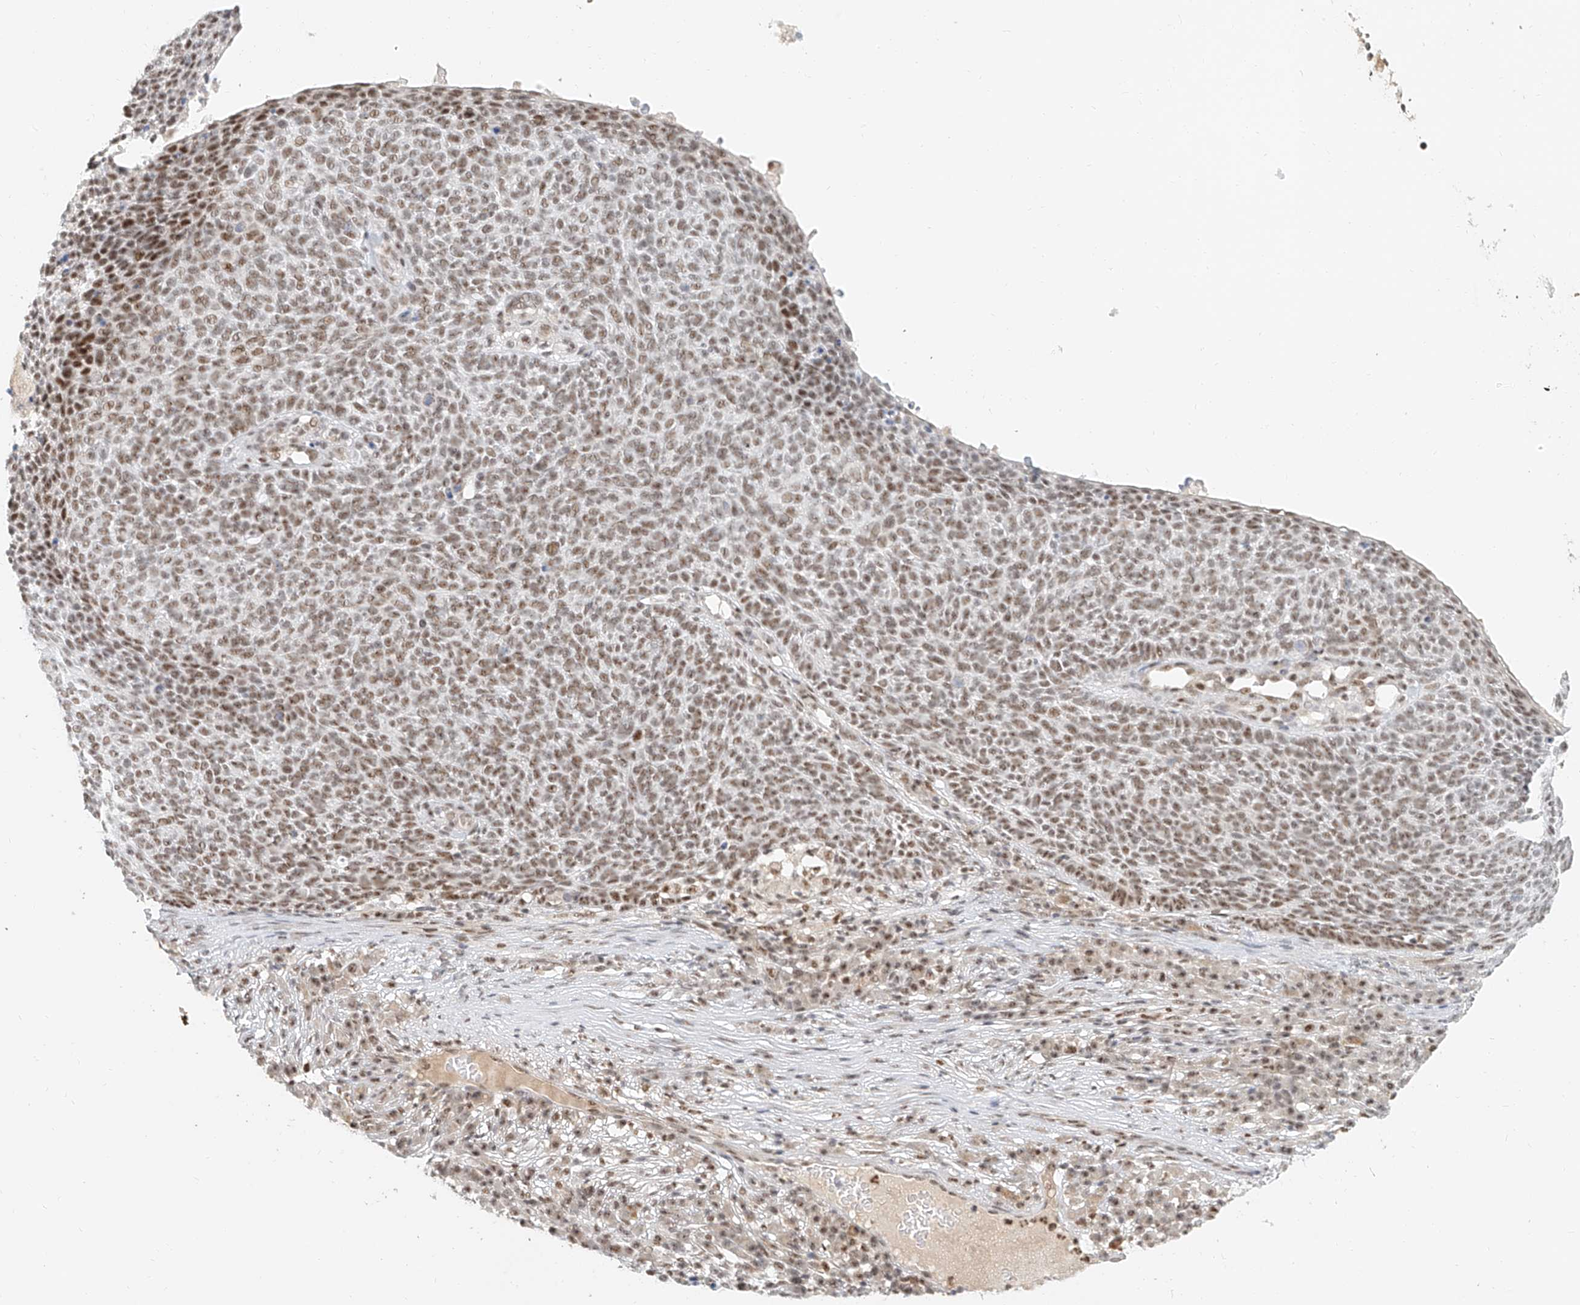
{"staining": {"intensity": "moderate", "quantity": ">75%", "location": "nuclear"}, "tissue": "skin cancer", "cell_type": "Tumor cells", "image_type": "cancer", "snomed": [{"axis": "morphology", "description": "Squamous cell carcinoma, NOS"}, {"axis": "topography", "description": "Skin"}], "caption": "Human squamous cell carcinoma (skin) stained with a brown dye shows moderate nuclear positive positivity in approximately >75% of tumor cells.", "gene": "CXorf58", "patient": {"sex": "female", "age": 90}}